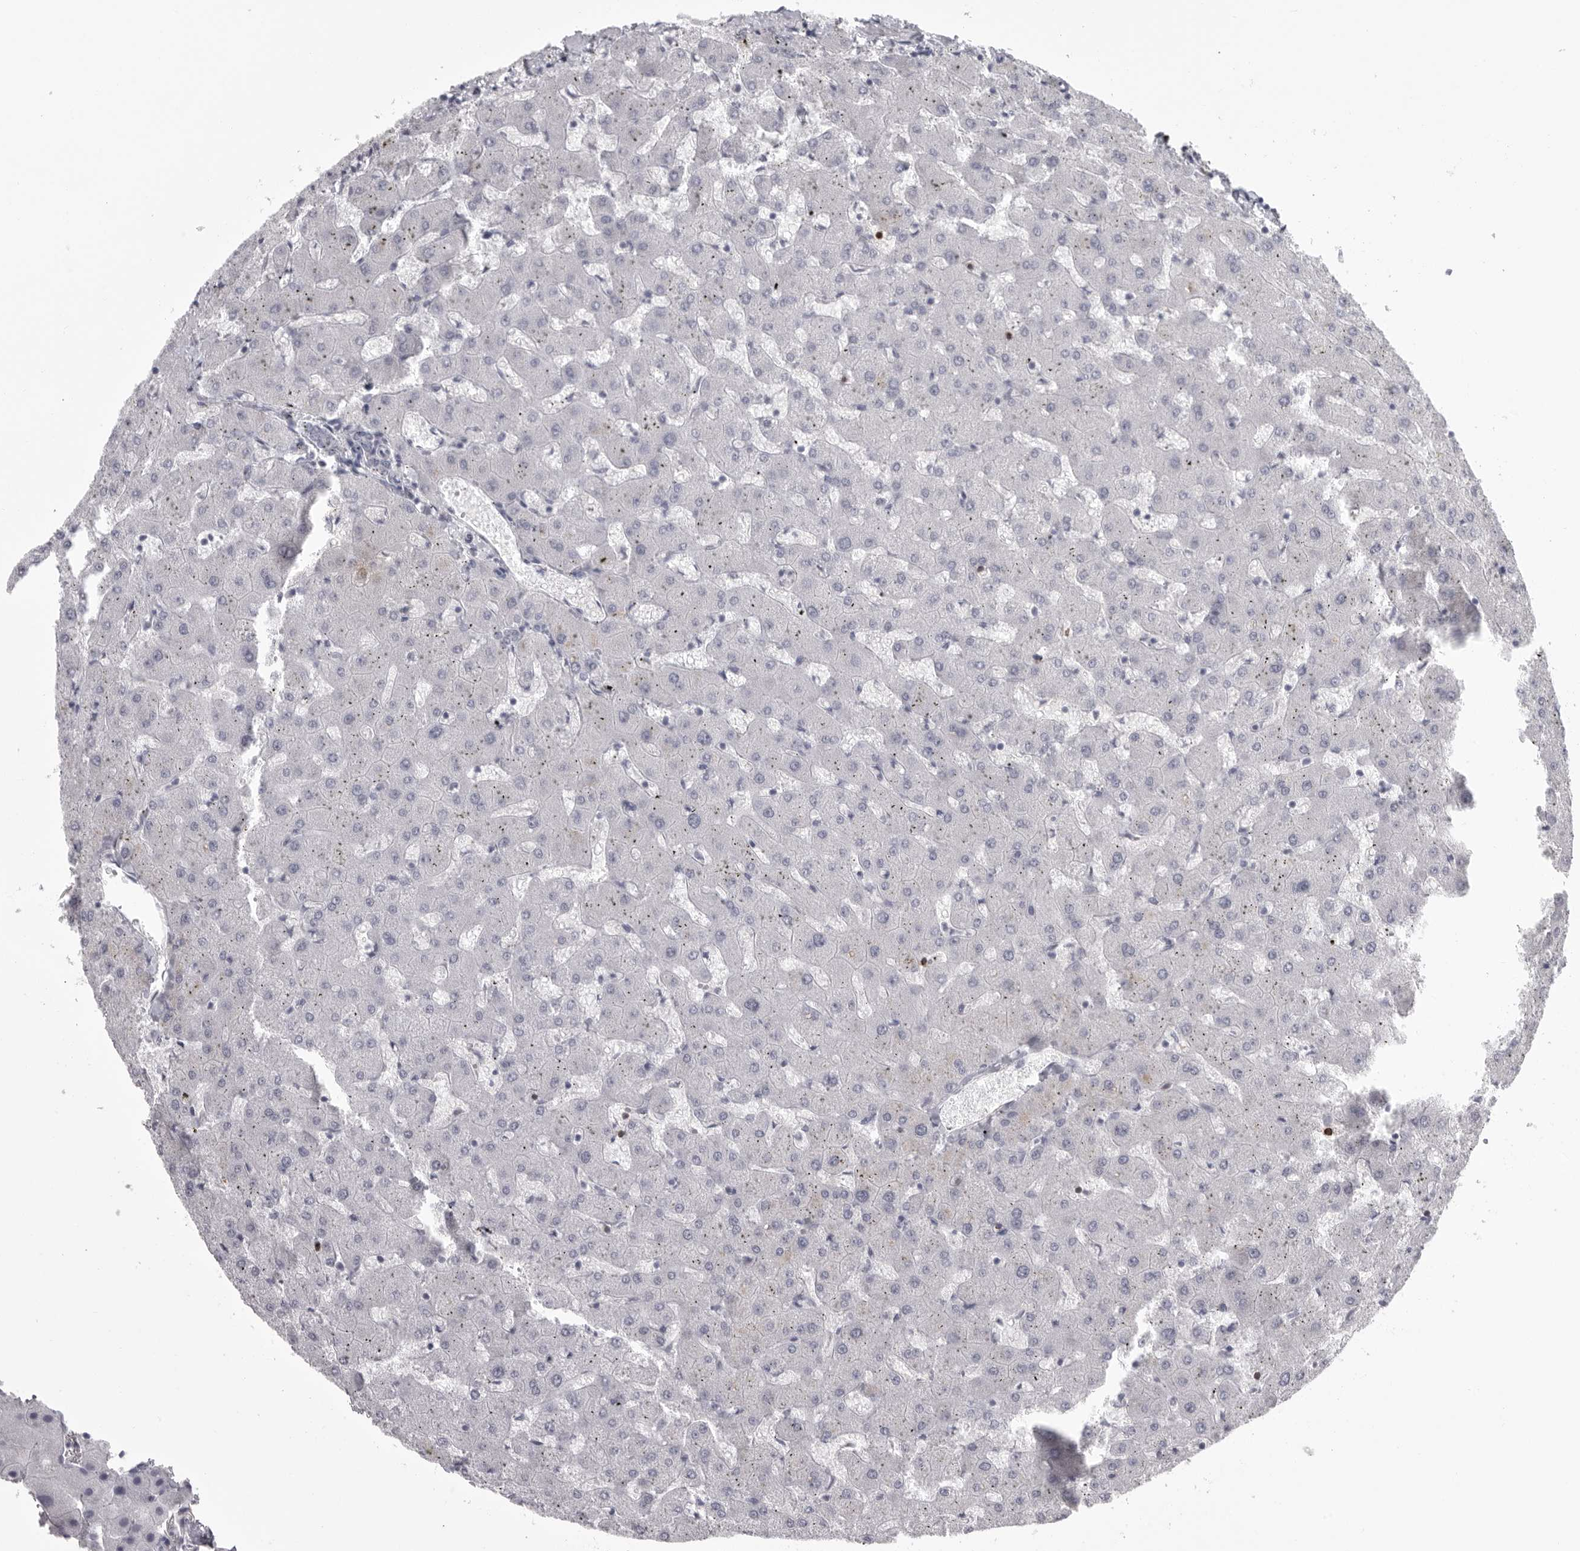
{"staining": {"intensity": "negative", "quantity": "none", "location": "none"}, "tissue": "liver", "cell_type": "Cholangiocytes", "image_type": "normal", "snomed": [{"axis": "morphology", "description": "Normal tissue, NOS"}, {"axis": "topography", "description": "Liver"}], "caption": "Immunohistochemical staining of unremarkable liver exhibits no significant expression in cholangiocytes. (DAB IHC with hematoxylin counter stain).", "gene": "GNLY", "patient": {"sex": "female", "age": 63}}